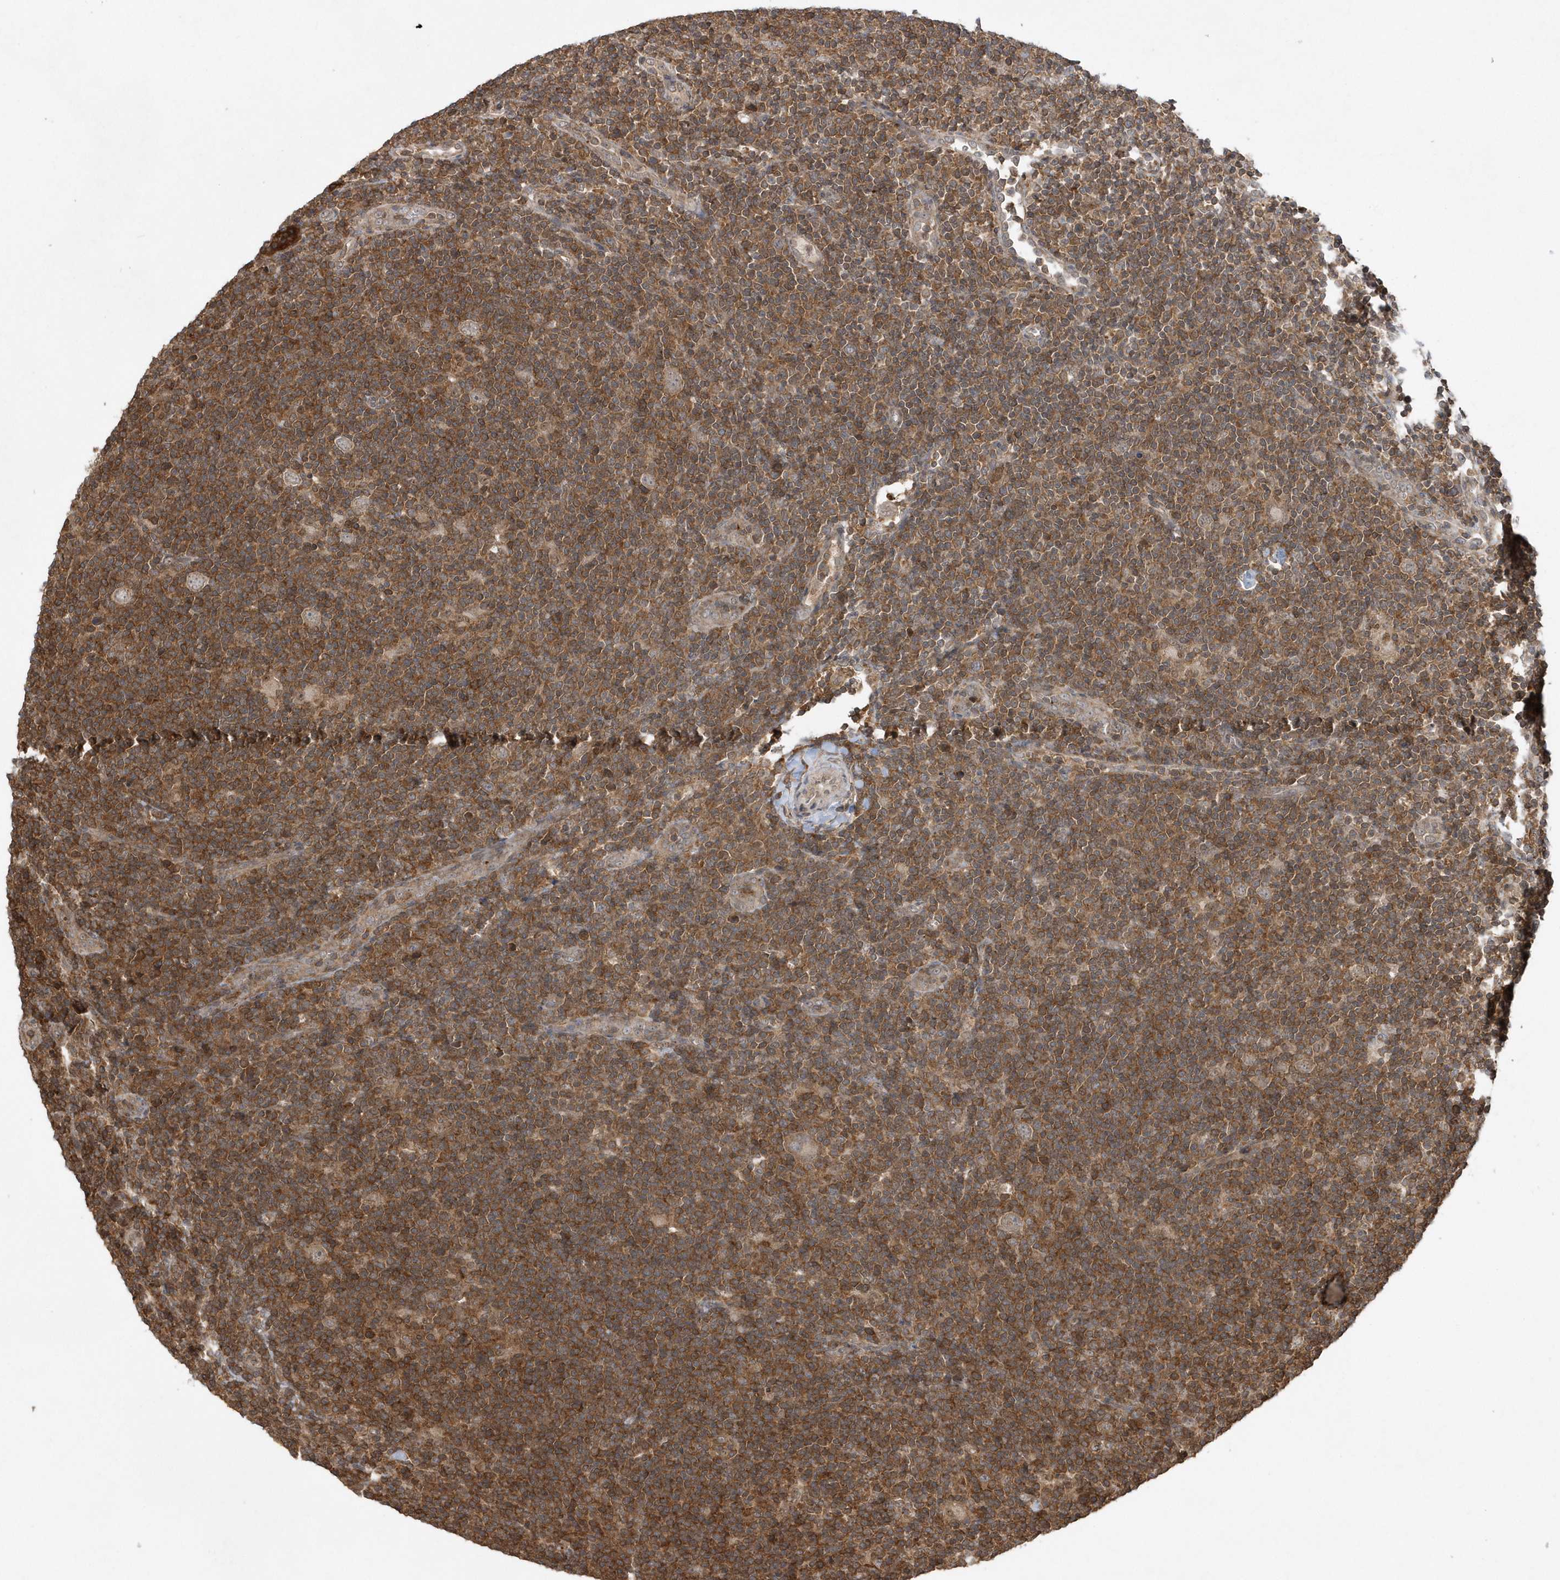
{"staining": {"intensity": "weak", "quantity": "<25%", "location": "cytoplasmic/membranous"}, "tissue": "lymphoma", "cell_type": "Tumor cells", "image_type": "cancer", "snomed": [{"axis": "morphology", "description": "Hodgkin's disease, NOS"}, {"axis": "topography", "description": "Lymph node"}], "caption": "This micrograph is of Hodgkin's disease stained with IHC to label a protein in brown with the nuclei are counter-stained blue. There is no expression in tumor cells.", "gene": "ACYP1", "patient": {"sex": "female", "age": 57}}